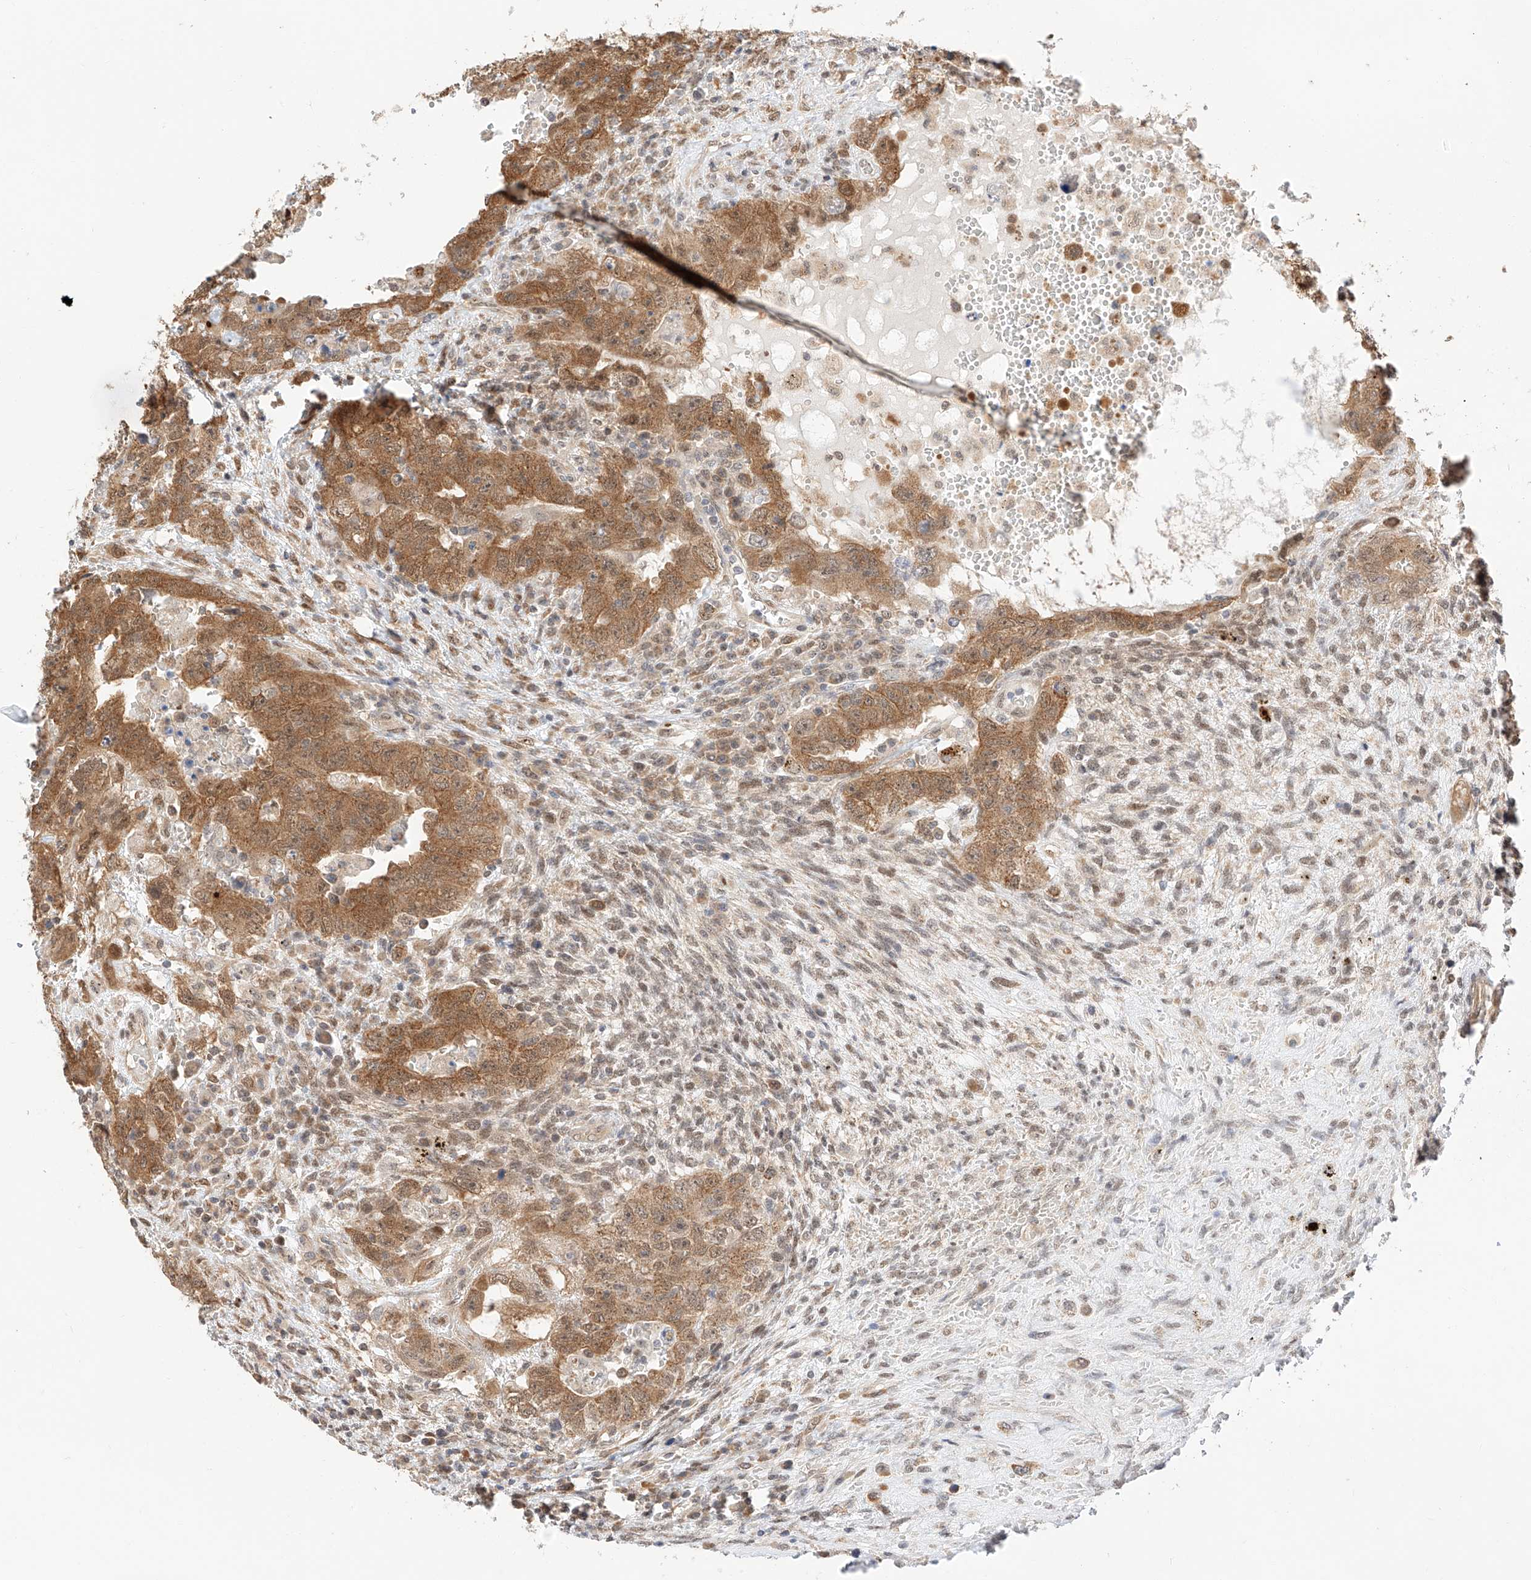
{"staining": {"intensity": "moderate", "quantity": ">75%", "location": "cytoplasmic/membranous,nuclear"}, "tissue": "testis cancer", "cell_type": "Tumor cells", "image_type": "cancer", "snomed": [{"axis": "morphology", "description": "Carcinoma, Embryonal, NOS"}, {"axis": "topography", "description": "Testis"}], "caption": "An IHC photomicrograph of tumor tissue is shown. Protein staining in brown shows moderate cytoplasmic/membranous and nuclear positivity in embryonal carcinoma (testis) within tumor cells. (Stains: DAB in brown, nuclei in blue, Microscopy: brightfield microscopy at high magnification).", "gene": "EIF4H", "patient": {"sex": "male", "age": 26}}